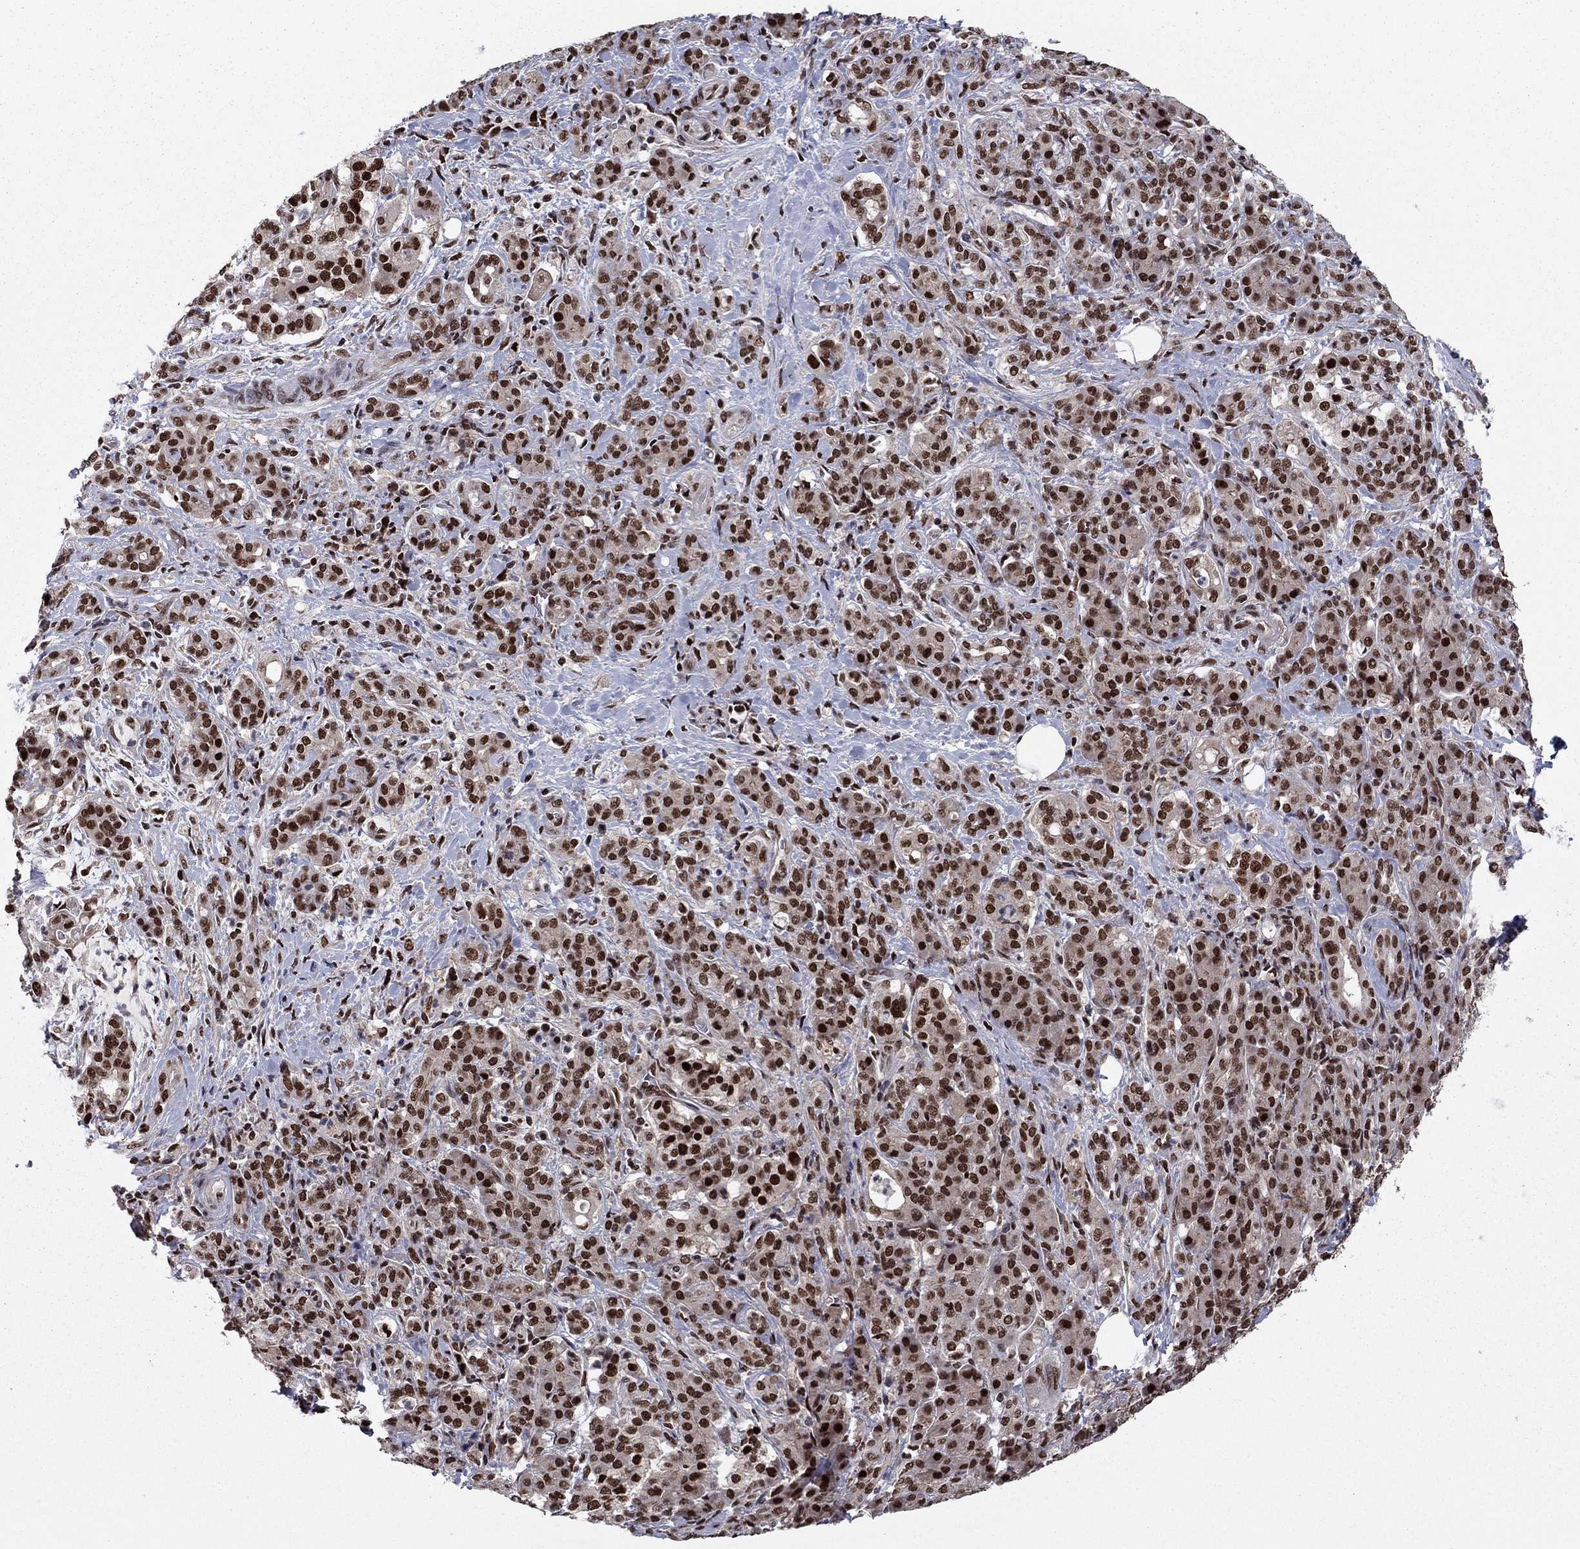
{"staining": {"intensity": "strong", "quantity": ">75%", "location": "nuclear"}, "tissue": "pancreatic cancer", "cell_type": "Tumor cells", "image_type": "cancer", "snomed": [{"axis": "morphology", "description": "Normal tissue, NOS"}, {"axis": "morphology", "description": "Inflammation, NOS"}, {"axis": "morphology", "description": "Adenocarcinoma, NOS"}, {"axis": "topography", "description": "Pancreas"}], "caption": "Strong nuclear expression for a protein is seen in approximately >75% of tumor cells of pancreatic cancer using immunohistochemistry.", "gene": "USP54", "patient": {"sex": "male", "age": 57}}